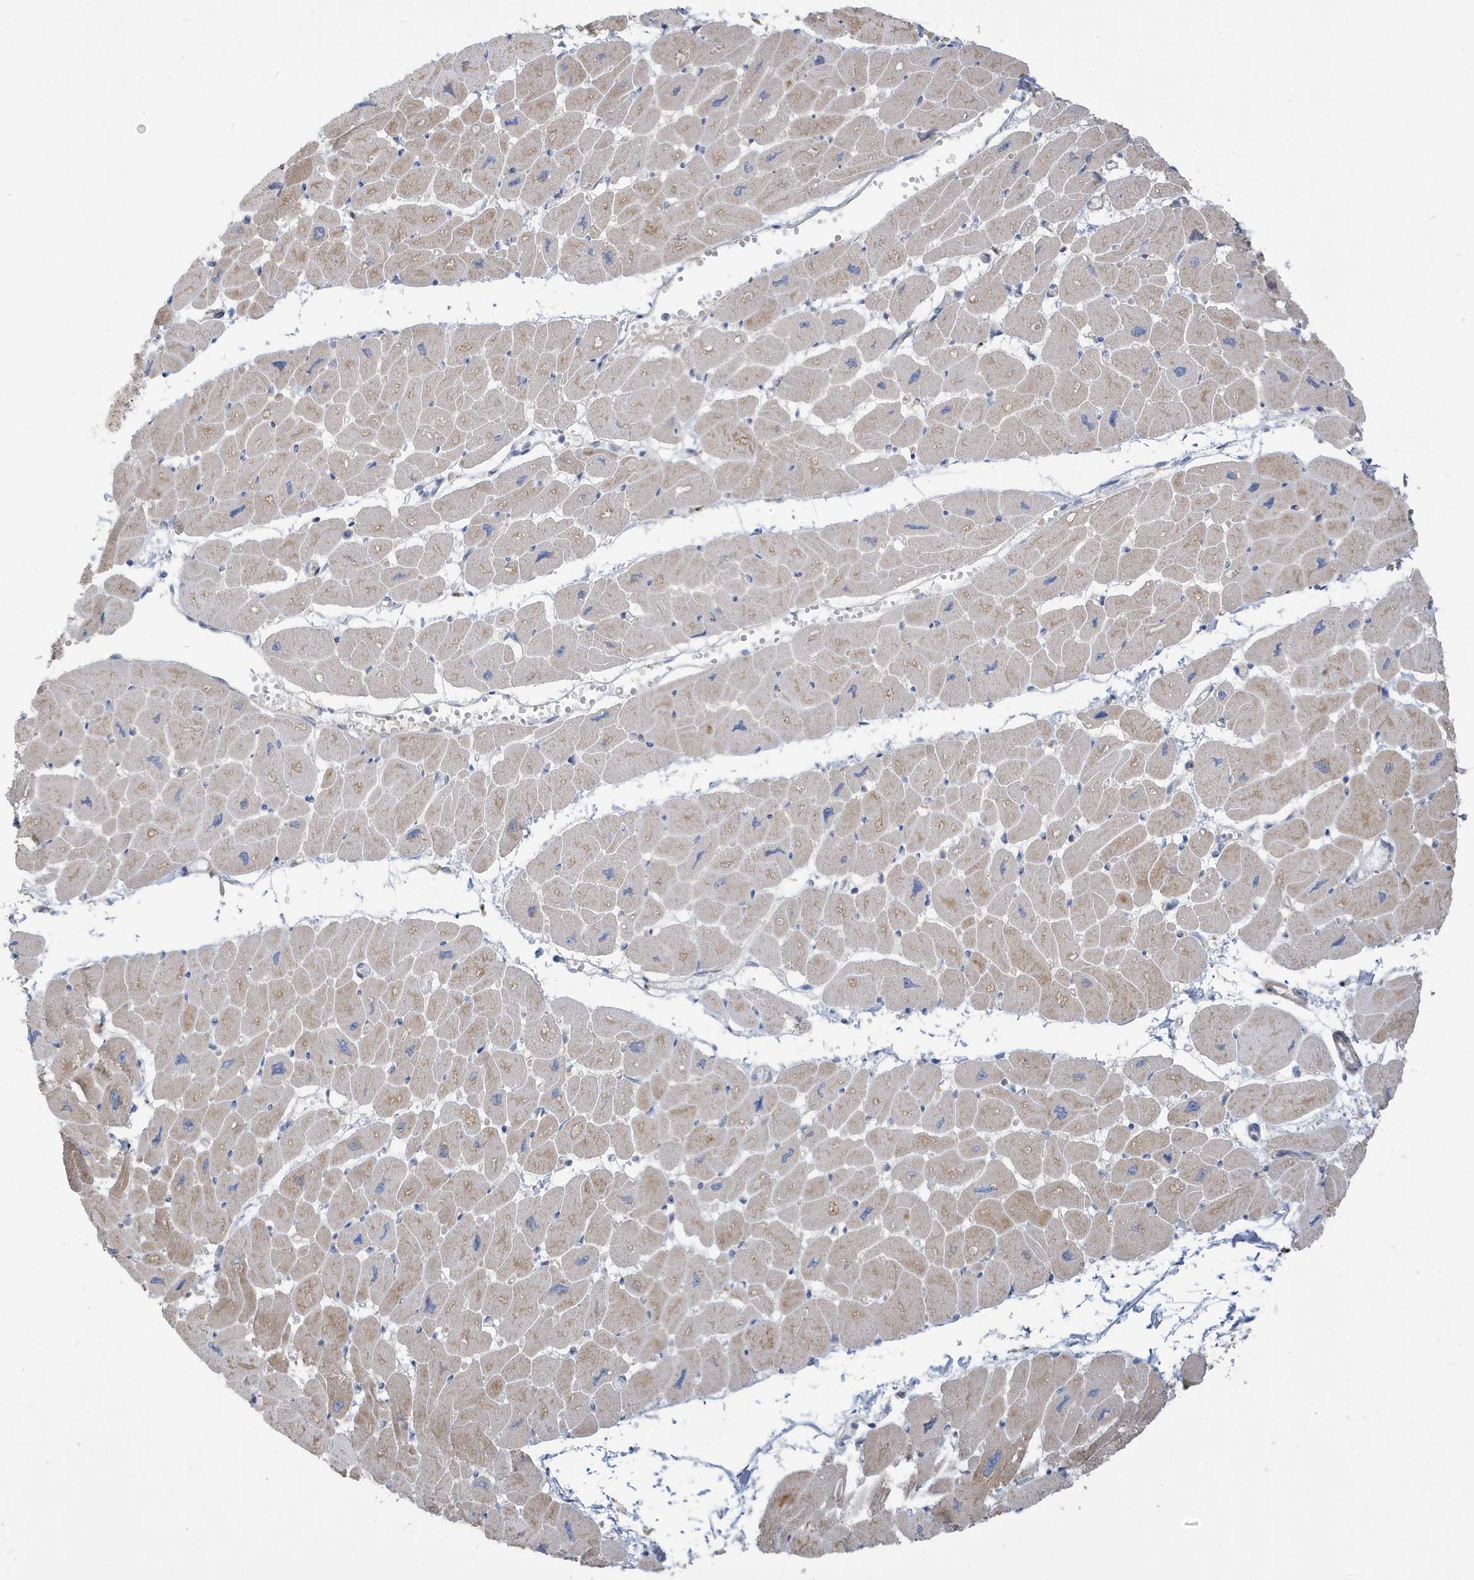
{"staining": {"intensity": "weak", "quantity": "25%-75%", "location": "cytoplasmic/membranous"}, "tissue": "heart muscle", "cell_type": "Cardiomyocytes", "image_type": "normal", "snomed": [{"axis": "morphology", "description": "Normal tissue, NOS"}, {"axis": "topography", "description": "Heart"}], "caption": "Heart muscle stained with DAB IHC shows low levels of weak cytoplasmic/membranous staining in approximately 25%-75% of cardiomyocytes.", "gene": "ATP13A5", "patient": {"sex": "female", "age": 54}}